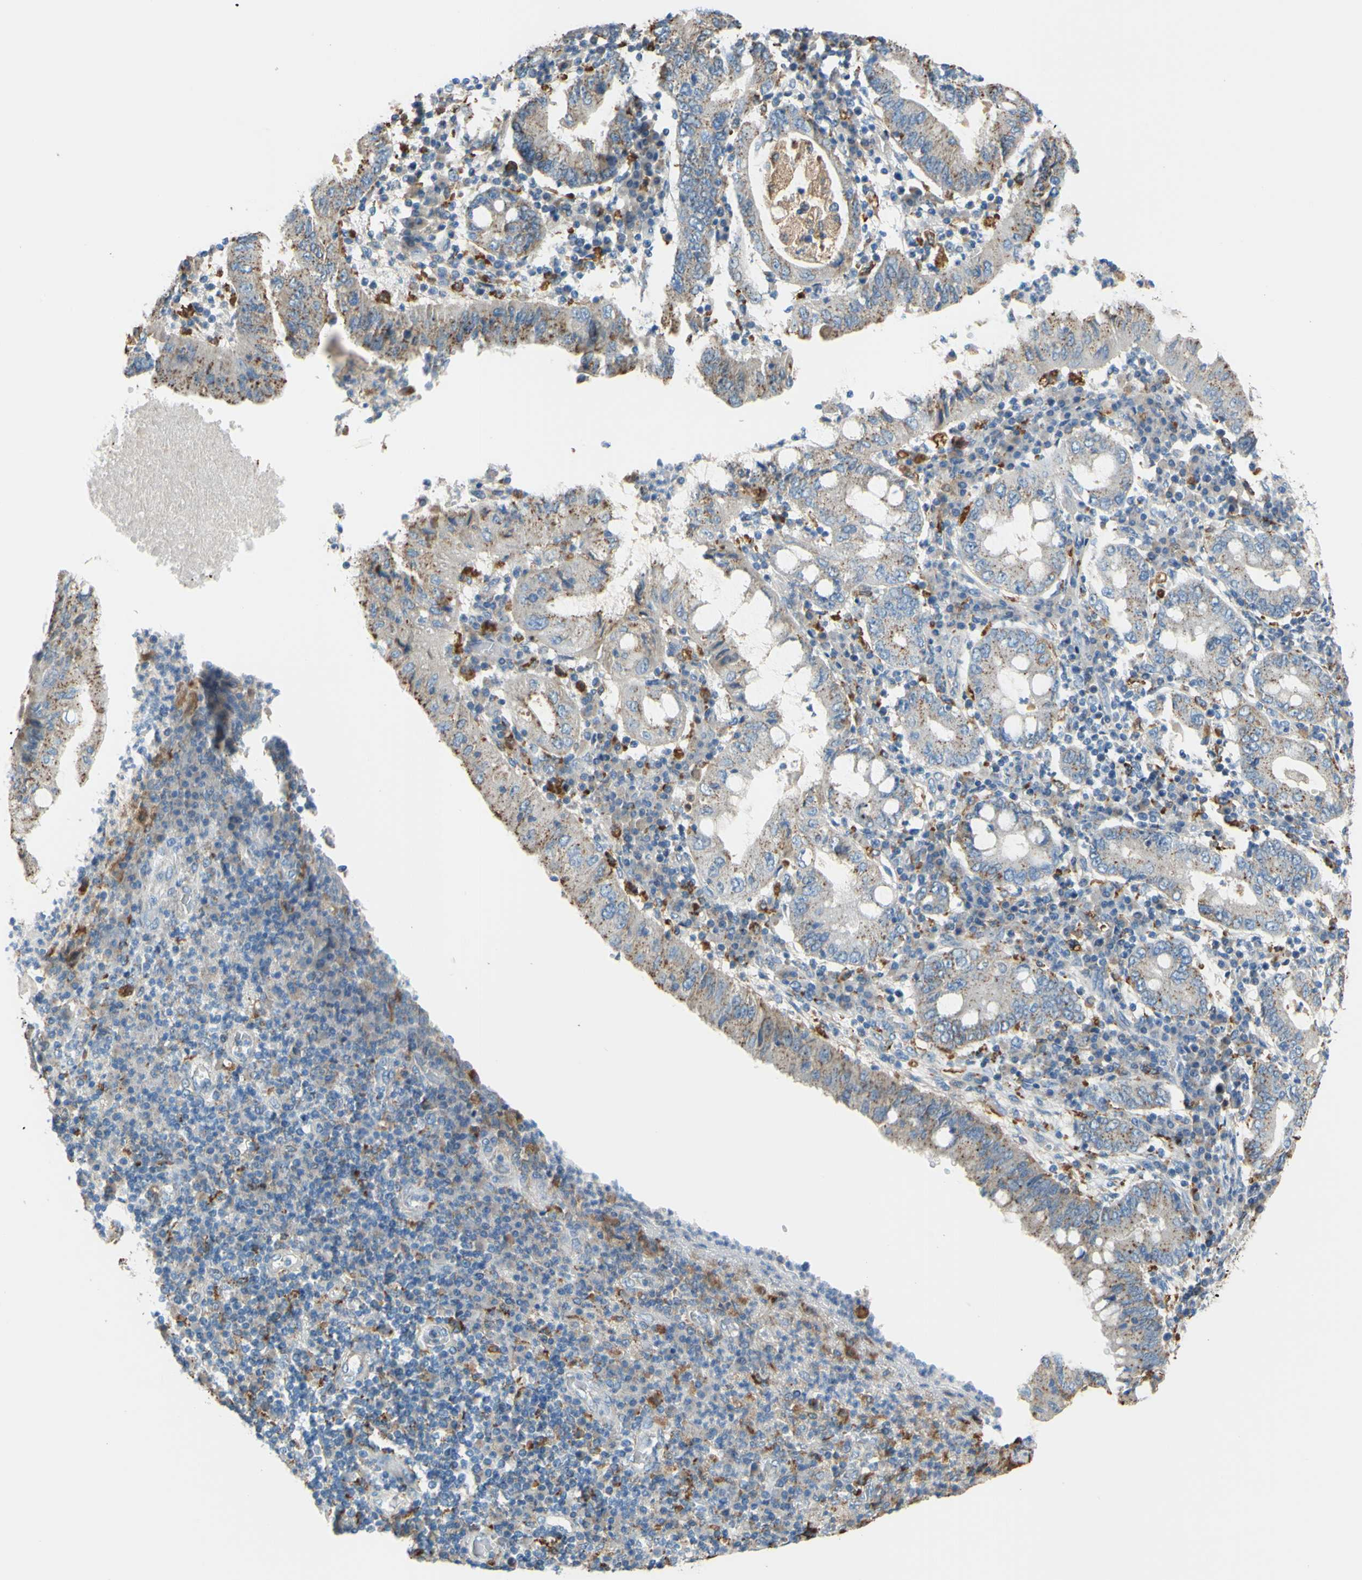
{"staining": {"intensity": "moderate", "quantity": "25%-75%", "location": "cytoplasmic/membranous"}, "tissue": "stomach cancer", "cell_type": "Tumor cells", "image_type": "cancer", "snomed": [{"axis": "morphology", "description": "Normal tissue, NOS"}, {"axis": "morphology", "description": "Adenocarcinoma, NOS"}, {"axis": "topography", "description": "Esophagus"}, {"axis": "topography", "description": "Stomach, upper"}, {"axis": "topography", "description": "Peripheral nerve tissue"}], "caption": "Protein analysis of adenocarcinoma (stomach) tissue exhibits moderate cytoplasmic/membranous positivity in approximately 25%-75% of tumor cells.", "gene": "CTSD", "patient": {"sex": "male", "age": 62}}